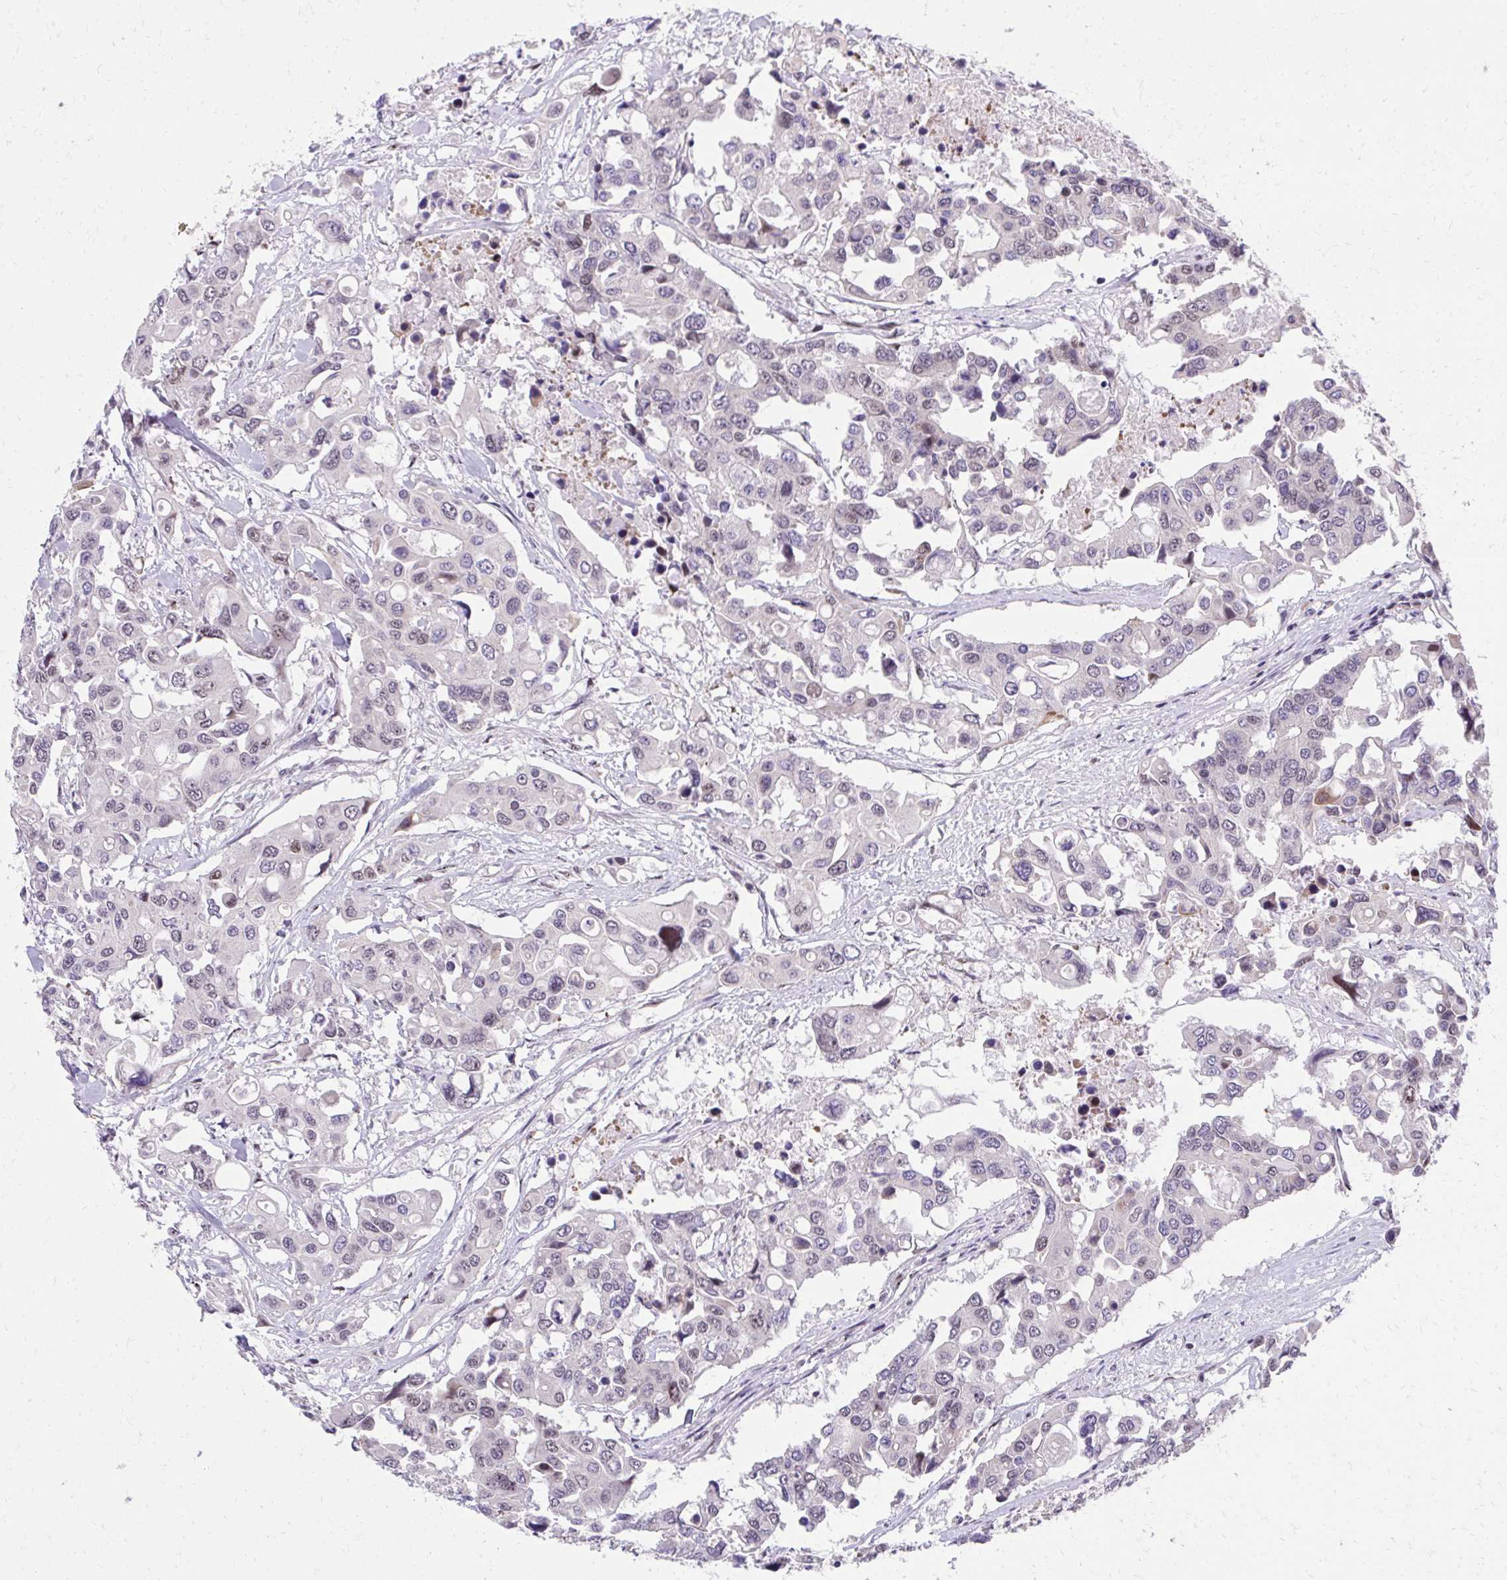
{"staining": {"intensity": "weak", "quantity": "25%-75%", "location": "nuclear"}, "tissue": "colorectal cancer", "cell_type": "Tumor cells", "image_type": "cancer", "snomed": [{"axis": "morphology", "description": "Adenocarcinoma, NOS"}, {"axis": "topography", "description": "Colon"}], "caption": "The histopathology image displays immunohistochemical staining of colorectal adenocarcinoma. There is weak nuclear staining is present in about 25%-75% of tumor cells. The staining was performed using DAB (3,3'-diaminobenzidine) to visualize the protein expression in brown, while the nuclei were stained in blue with hematoxylin (Magnification: 20x).", "gene": "HOXA4", "patient": {"sex": "male", "age": 77}}